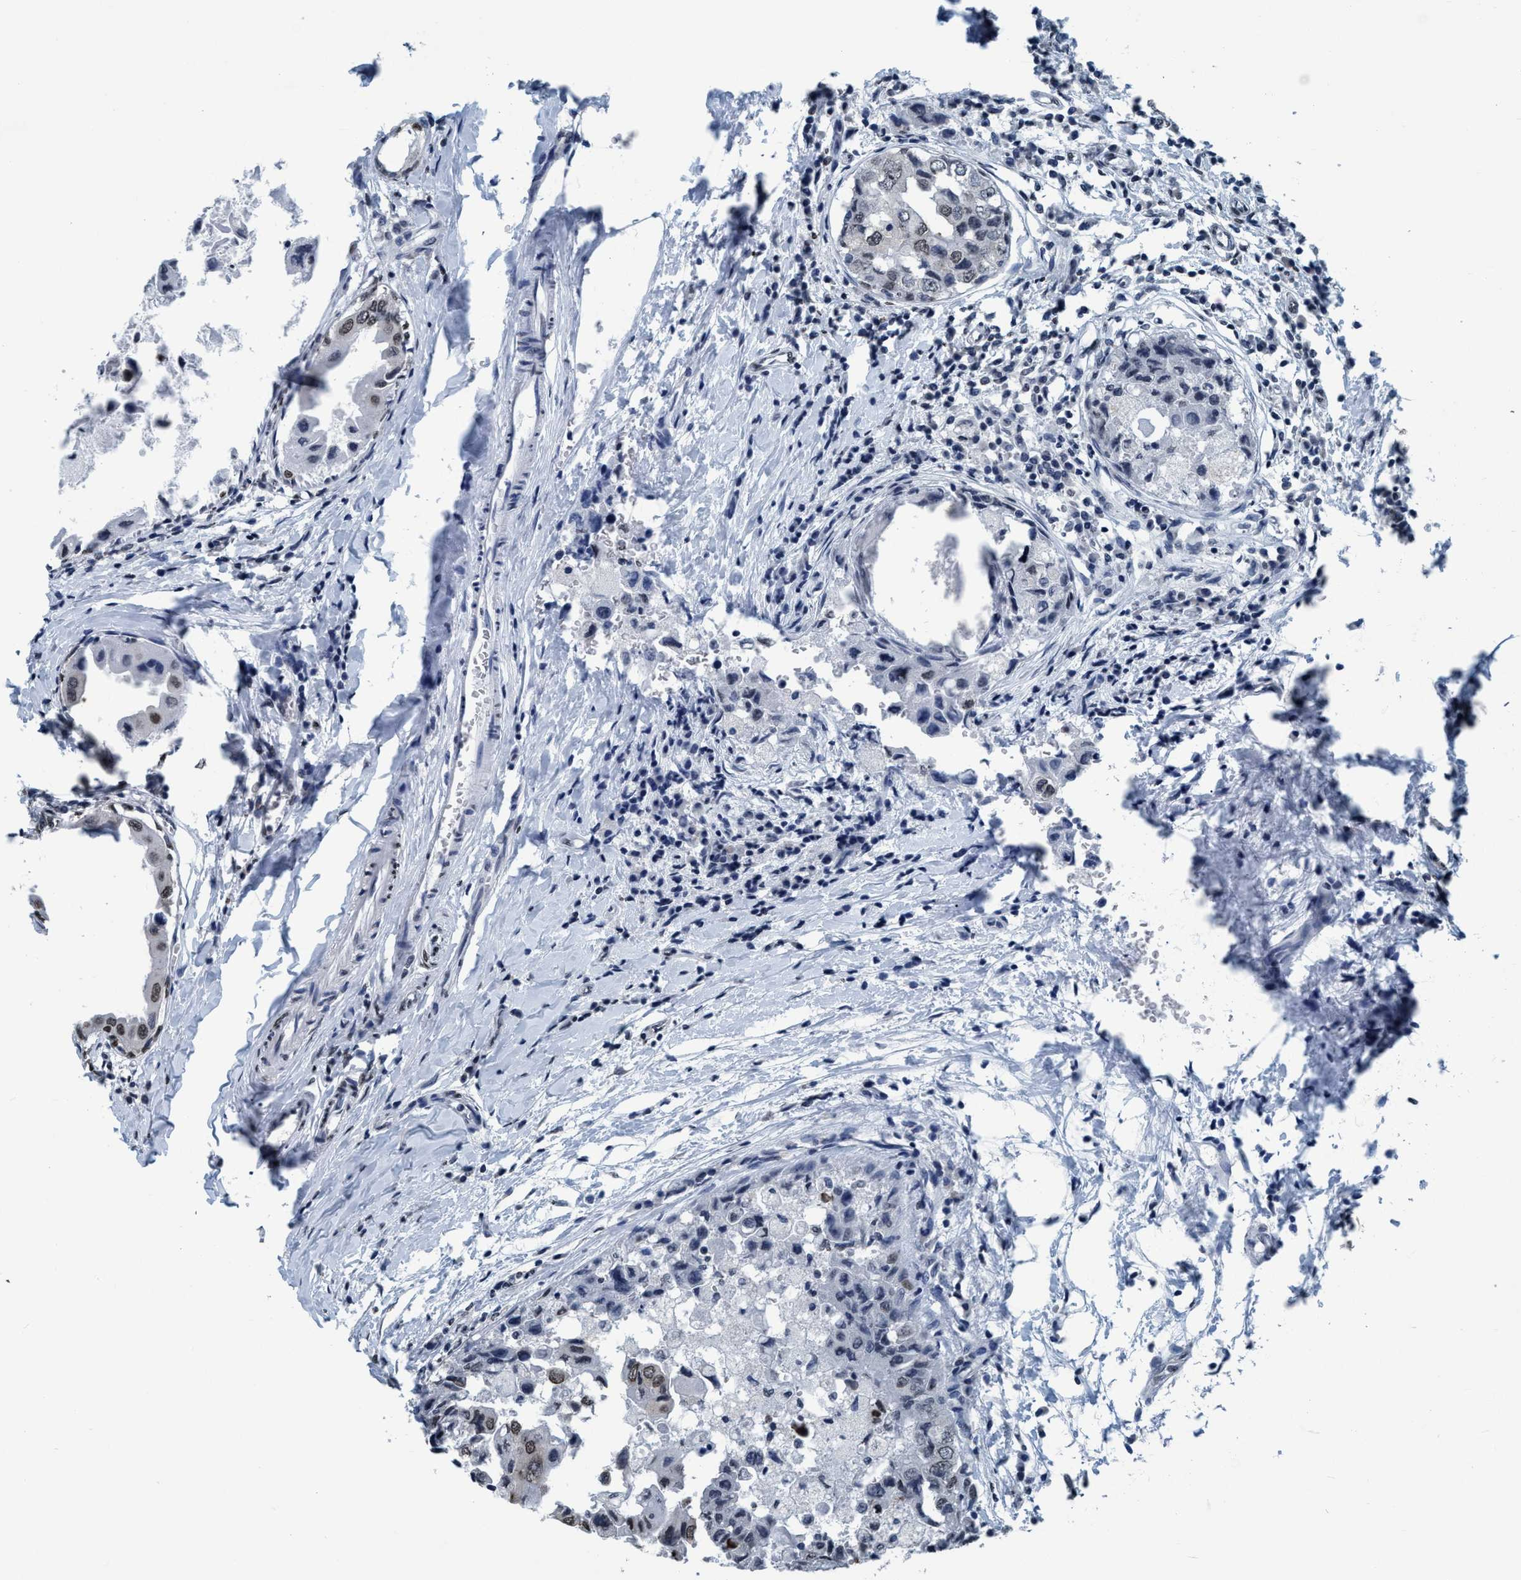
{"staining": {"intensity": "weak", "quantity": "25%-75%", "location": "nuclear"}, "tissue": "breast cancer", "cell_type": "Tumor cells", "image_type": "cancer", "snomed": [{"axis": "morphology", "description": "Duct carcinoma"}, {"axis": "topography", "description": "Breast"}], "caption": "The immunohistochemical stain shows weak nuclear expression in tumor cells of breast cancer (intraductal carcinoma) tissue.", "gene": "CCNE2", "patient": {"sex": "female", "age": 27}}